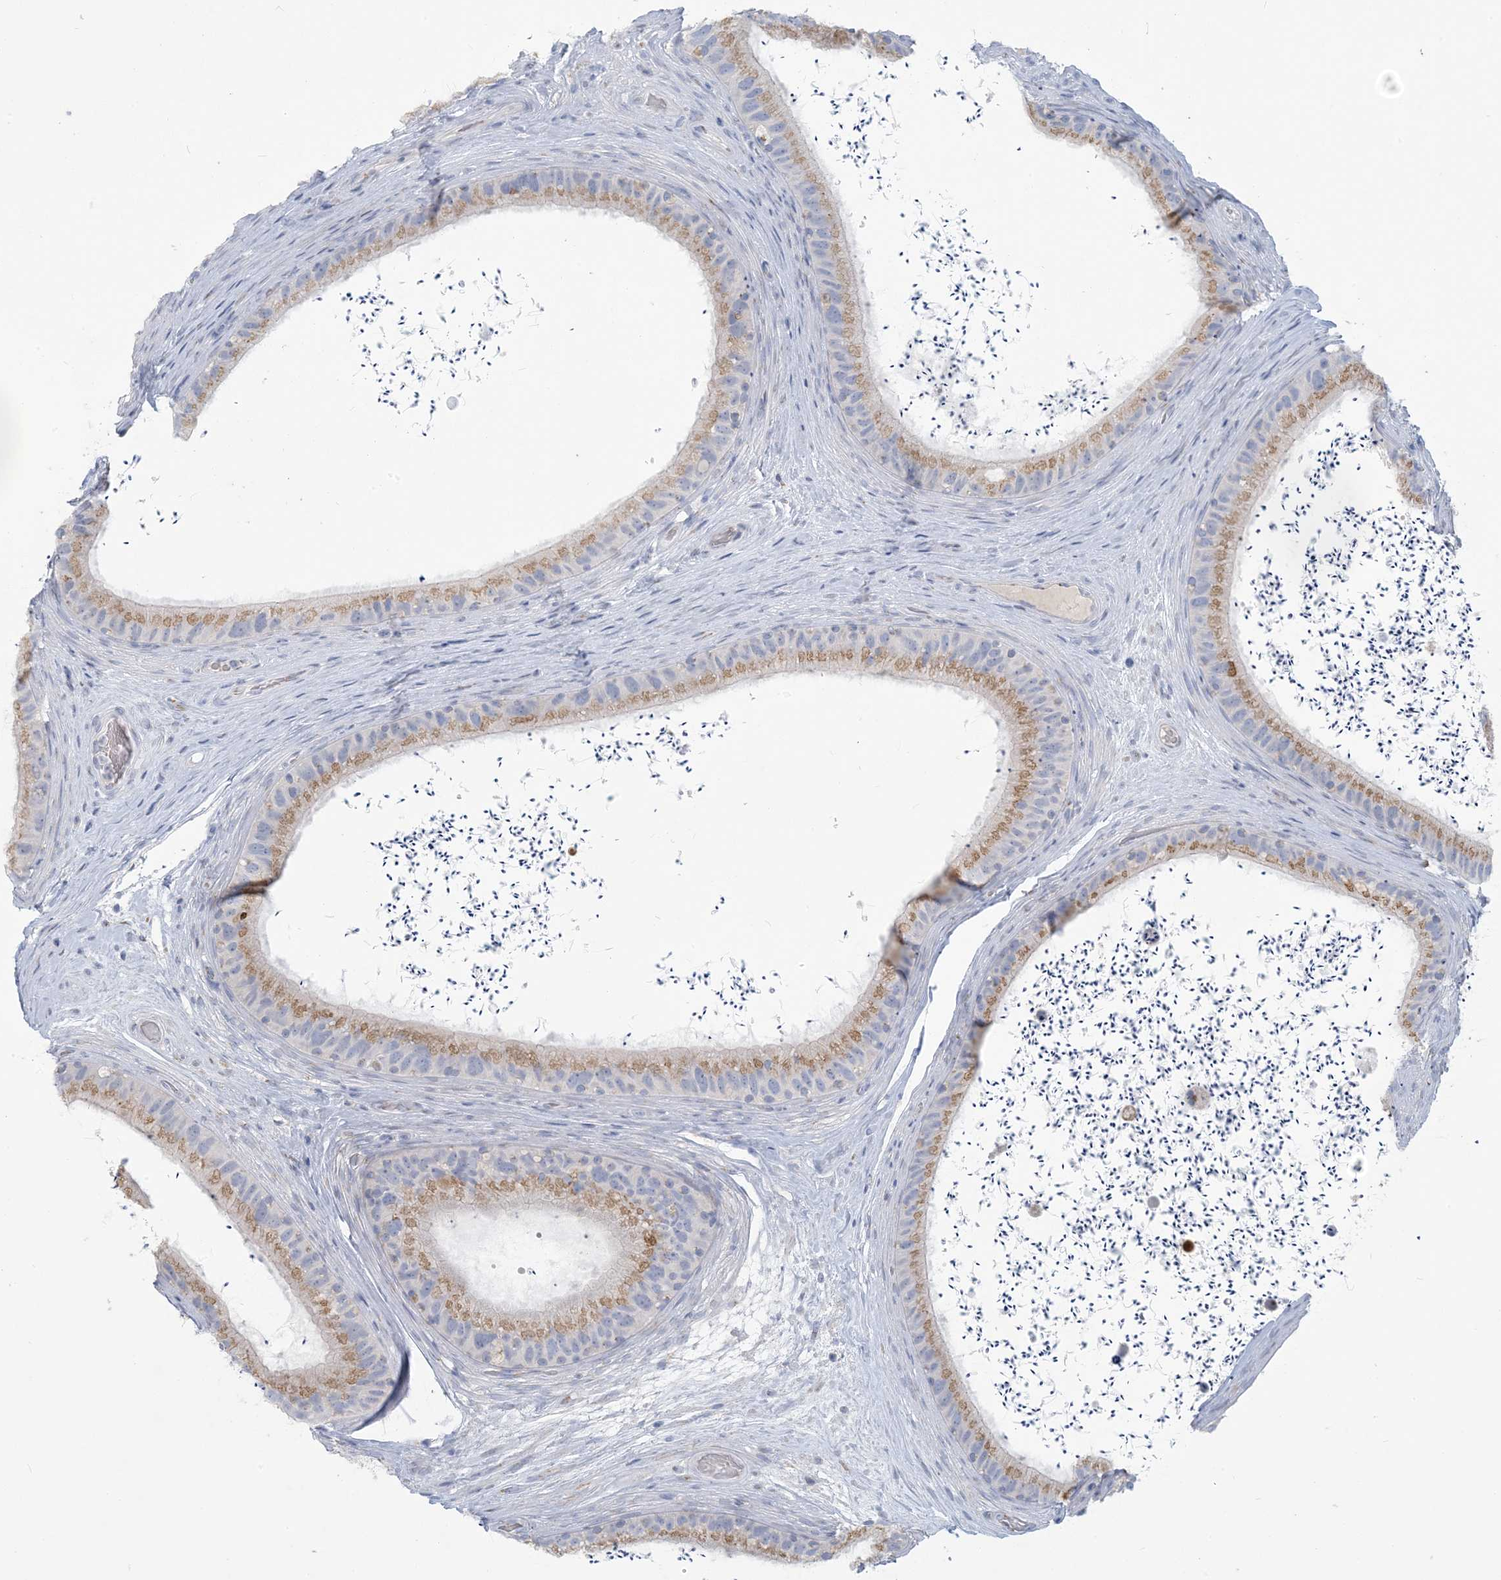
{"staining": {"intensity": "weak", "quantity": ">75%", "location": "cytoplasmic/membranous"}, "tissue": "epididymis", "cell_type": "Glandular cells", "image_type": "normal", "snomed": [{"axis": "morphology", "description": "Normal tissue, NOS"}, {"axis": "topography", "description": "Epididymis, spermatic cord, NOS"}], "caption": "Epididymis was stained to show a protein in brown. There is low levels of weak cytoplasmic/membranous positivity in about >75% of glandular cells. The staining was performed using DAB (3,3'-diaminobenzidine), with brown indicating positive protein expression. Nuclei are stained blue with hematoxylin.", "gene": "SCML1", "patient": {"sex": "male", "age": 50}}